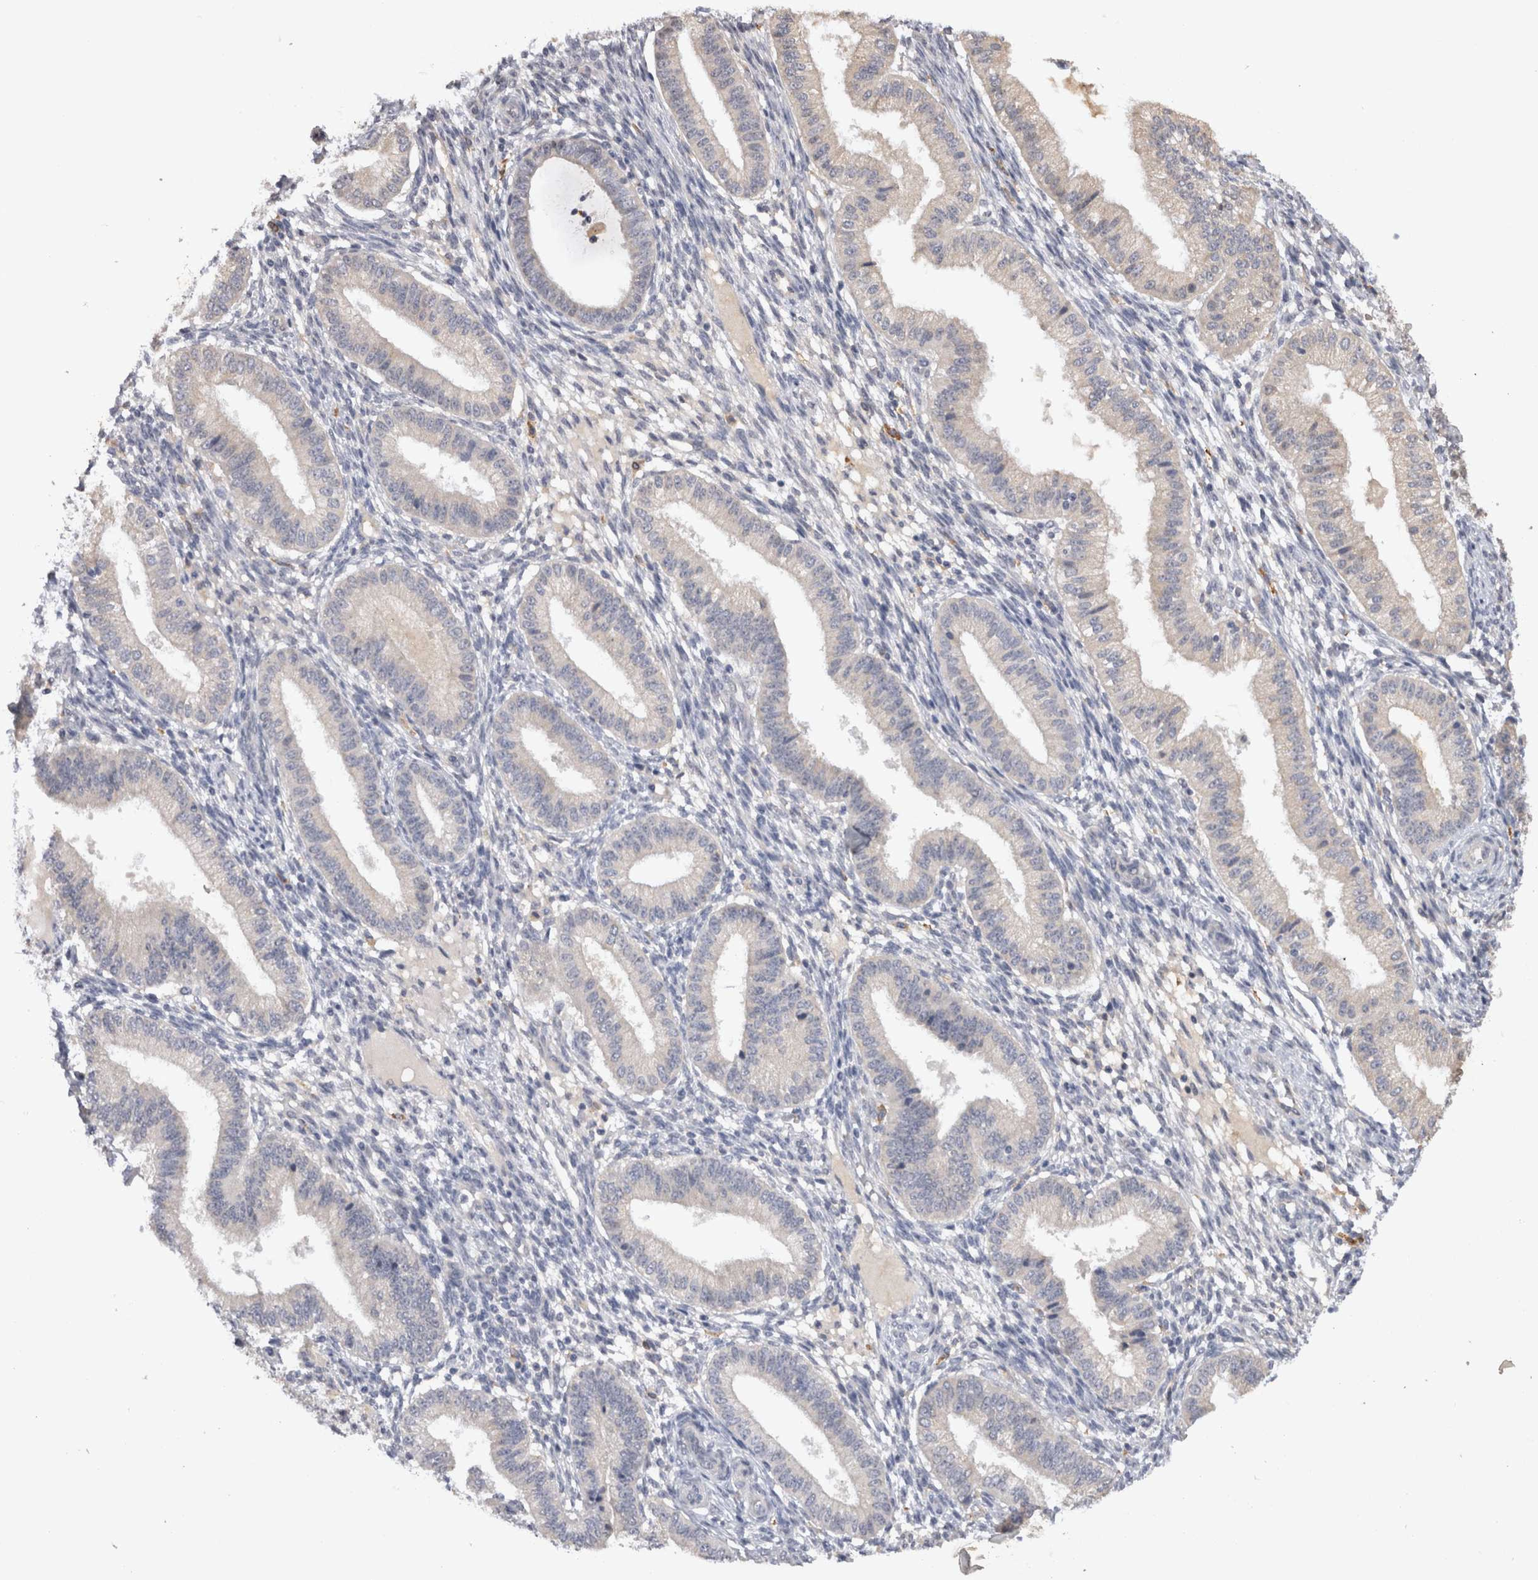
{"staining": {"intensity": "negative", "quantity": "none", "location": "none"}, "tissue": "endometrium", "cell_type": "Cells in endometrial stroma", "image_type": "normal", "snomed": [{"axis": "morphology", "description": "Normal tissue, NOS"}, {"axis": "topography", "description": "Endometrium"}], "caption": "There is no significant expression in cells in endometrial stroma of endometrium. Nuclei are stained in blue.", "gene": "VSIG4", "patient": {"sex": "female", "age": 39}}